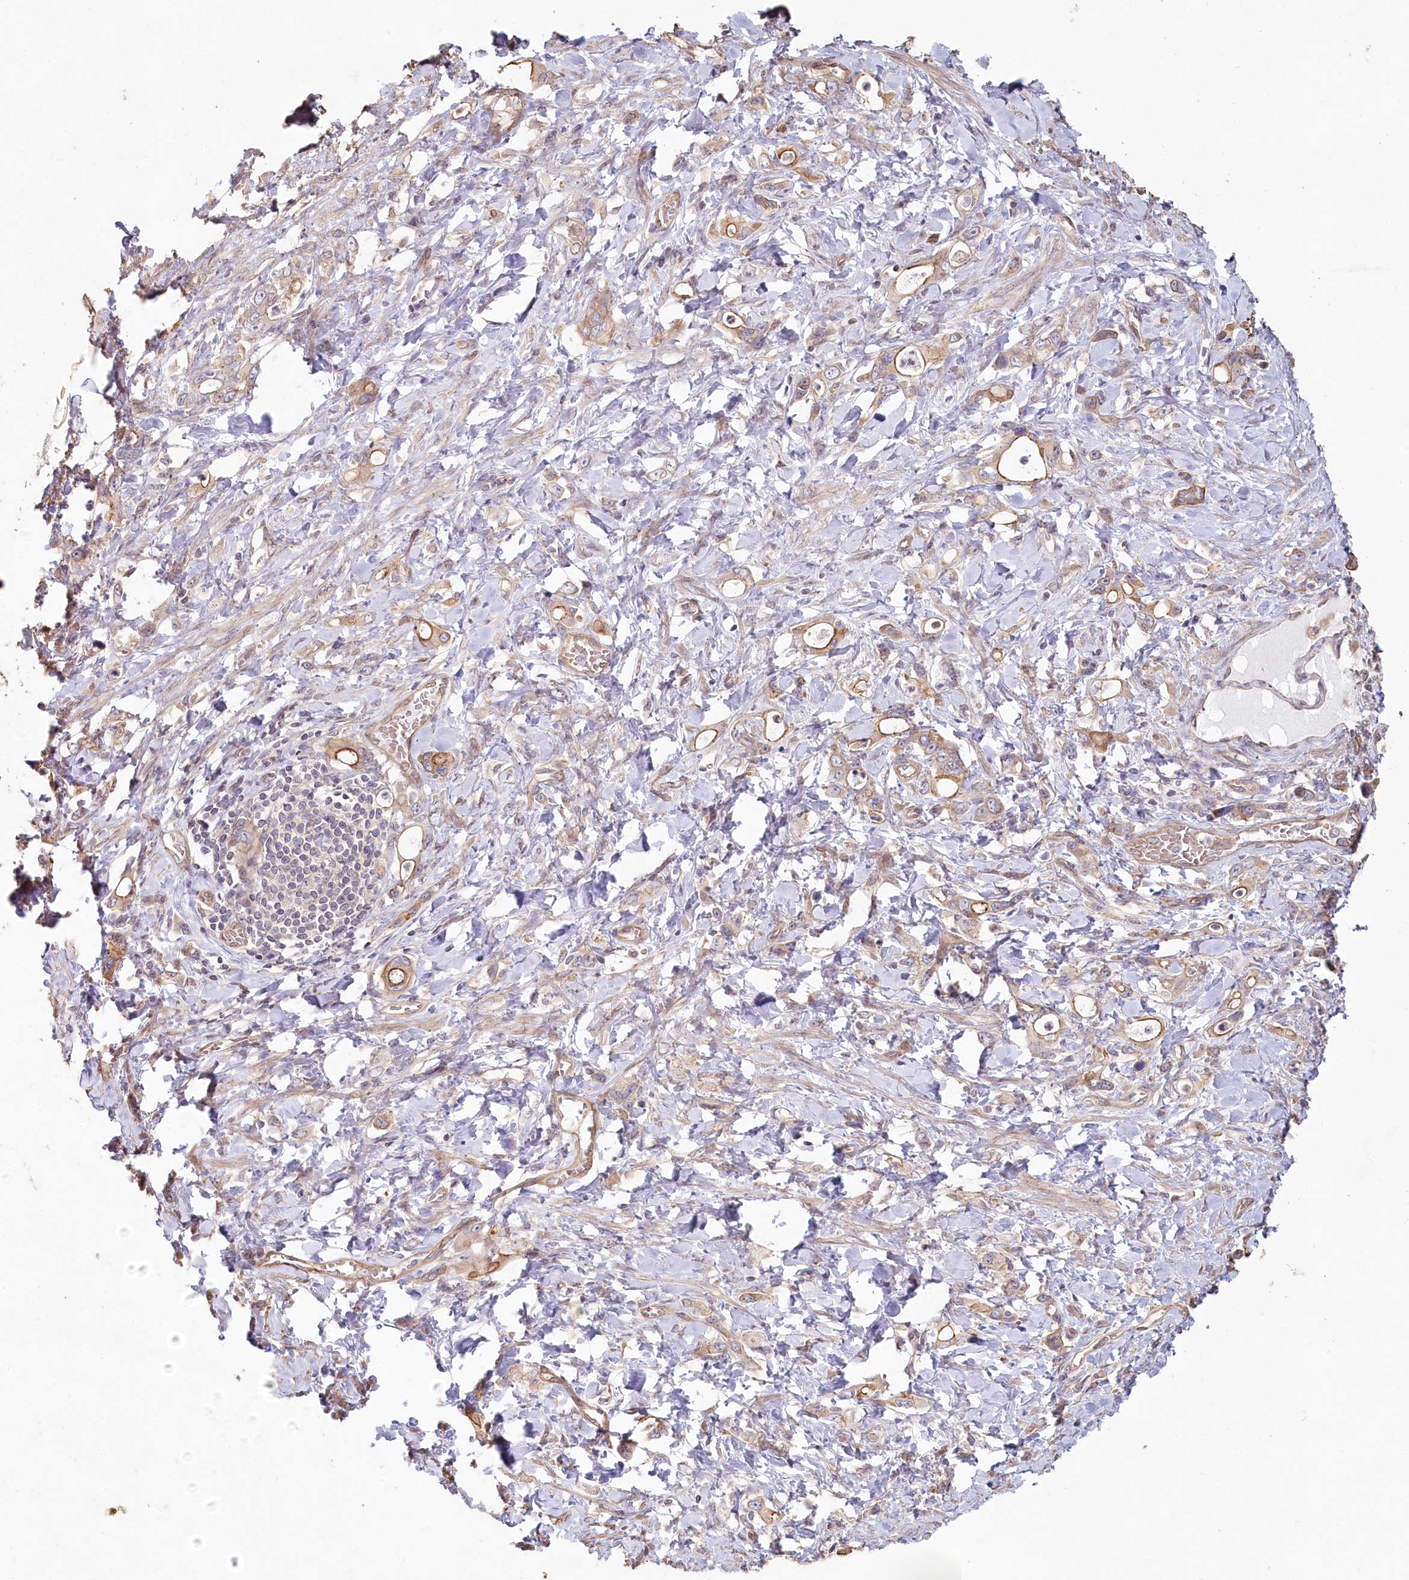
{"staining": {"intensity": "moderate", "quantity": "<25%", "location": "cytoplasmic/membranous"}, "tissue": "stomach cancer", "cell_type": "Tumor cells", "image_type": "cancer", "snomed": [{"axis": "morphology", "description": "Adenocarcinoma, NOS"}, {"axis": "topography", "description": "Stomach, lower"}], "caption": "Immunohistochemical staining of stomach cancer demonstrates low levels of moderate cytoplasmic/membranous expression in about <25% of tumor cells.", "gene": "TCHP", "patient": {"sex": "female", "age": 43}}